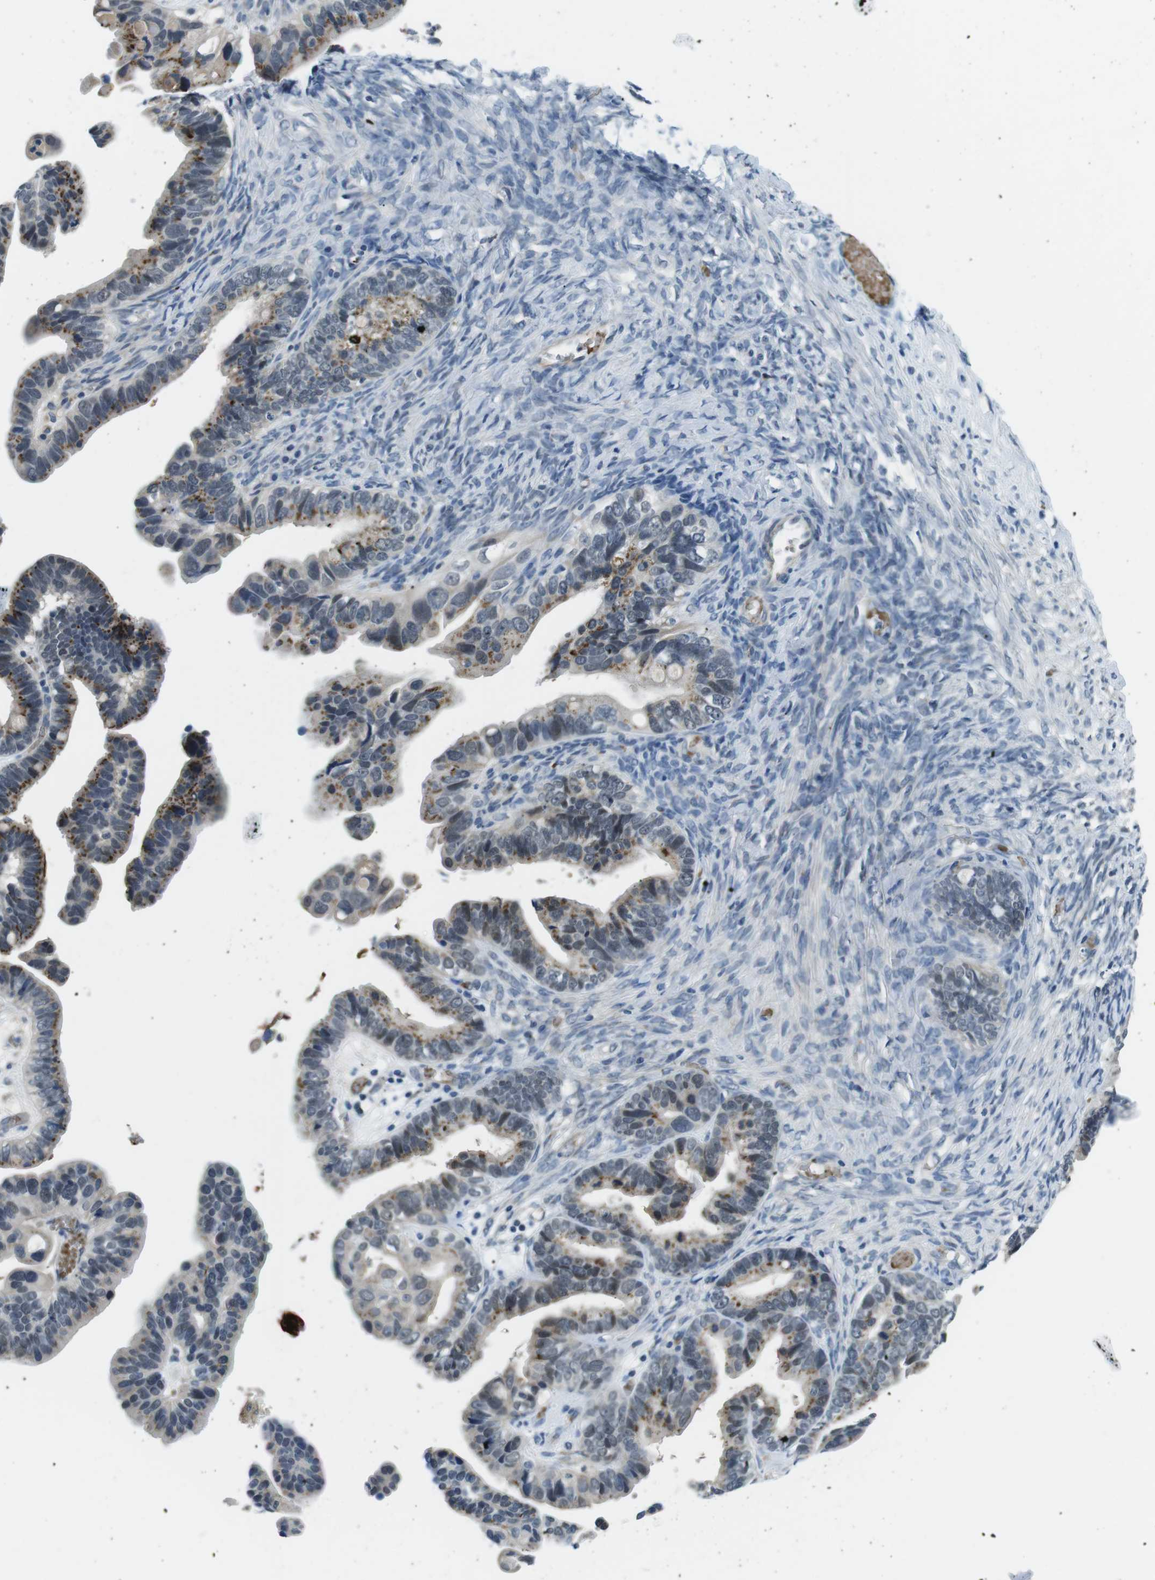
{"staining": {"intensity": "moderate", "quantity": "25%-75%", "location": "cytoplasmic/membranous"}, "tissue": "ovarian cancer", "cell_type": "Tumor cells", "image_type": "cancer", "snomed": [{"axis": "morphology", "description": "Cystadenocarcinoma, serous, NOS"}, {"axis": "topography", "description": "Ovary"}], "caption": "This image displays ovarian serous cystadenocarcinoma stained with IHC to label a protein in brown. The cytoplasmic/membranous of tumor cells show moderate positivity for the protein. Nuclei are counter-stained blue.", "gene": "WSCD1", "patient": {"sex": "female", "age": 56}}